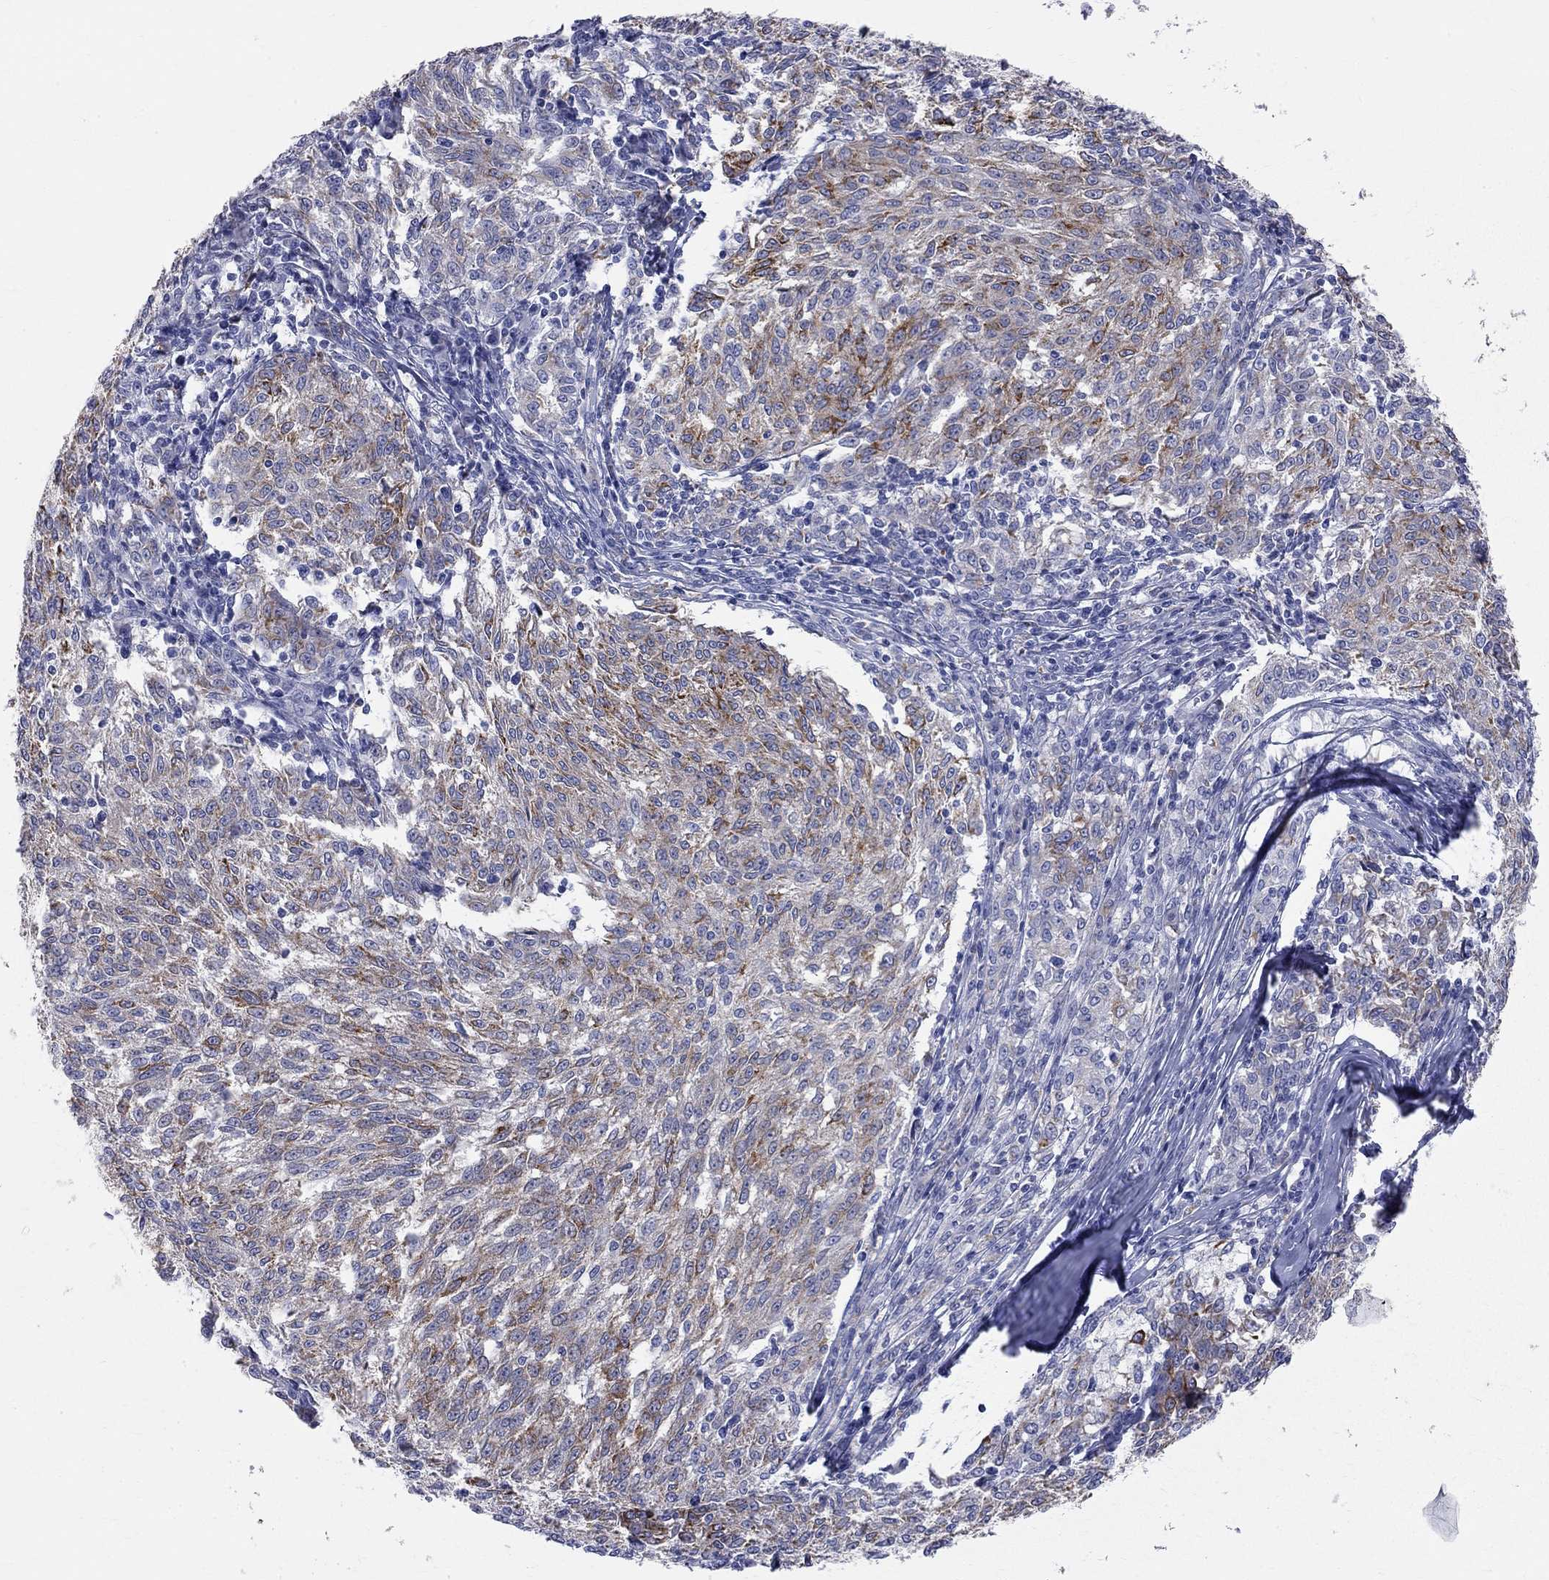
{"staining": {"intensity": "strong", "quantity": ">75%", "location": "cytoplasmic/membranous"}, "tissue": "melanoma", "cell_type": "Tumor cells", "image_type": "cancer", "snomed": [{"axis": "morphology", "description": "Malignant melanoma, NOS"}, {"axis": "topography", "description": "Skin"}], "caption": "Human malignant melanoma stained with a brown dye shows strong cytoplasmic/membranous positive positivity in approximately >75% of tumor cells.", "gene": "ACSL1", "patient": {"sex": "female", "age": 72}}